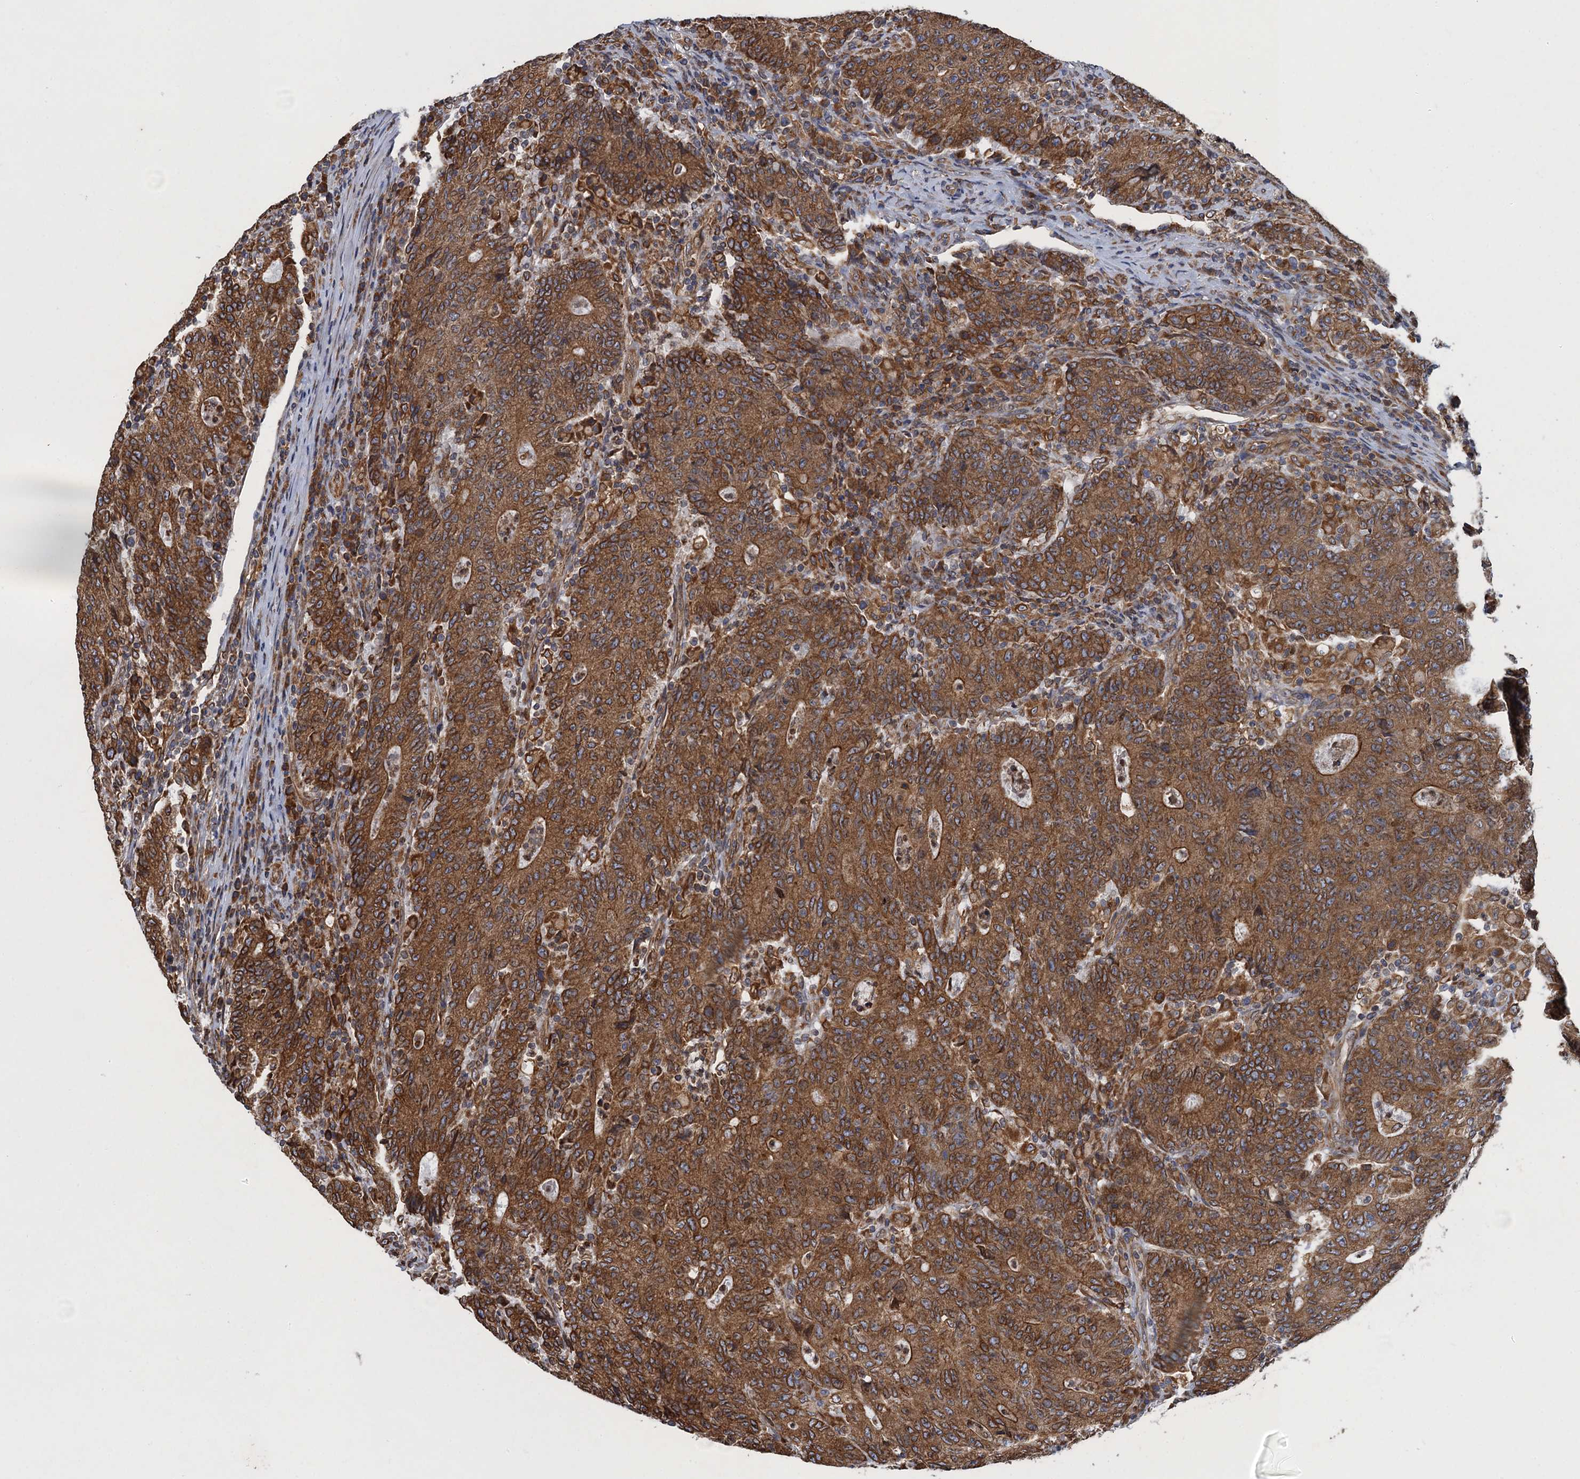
{"staining": {"intensity": "strong", "quantity": ">75%", "location": "cytoplasmic/membranous"}, "tissue": "colorectal cancer", "cell_type": "Tumor cells", "image_type": "cancer", "snomed": [{"axis": "morphology", "description": "Adenocarcinoma, NOS"}, {"axis": "topography", "description": "Colon"}], "caption": "This micrograph demonstrates IHC staining of colorectal cancer, with high strong cytoplasmic/membranous staining in about >75% of tumor cells.", "gene": "ARMC5", "patient": {"sex": "female", "age": 75}}